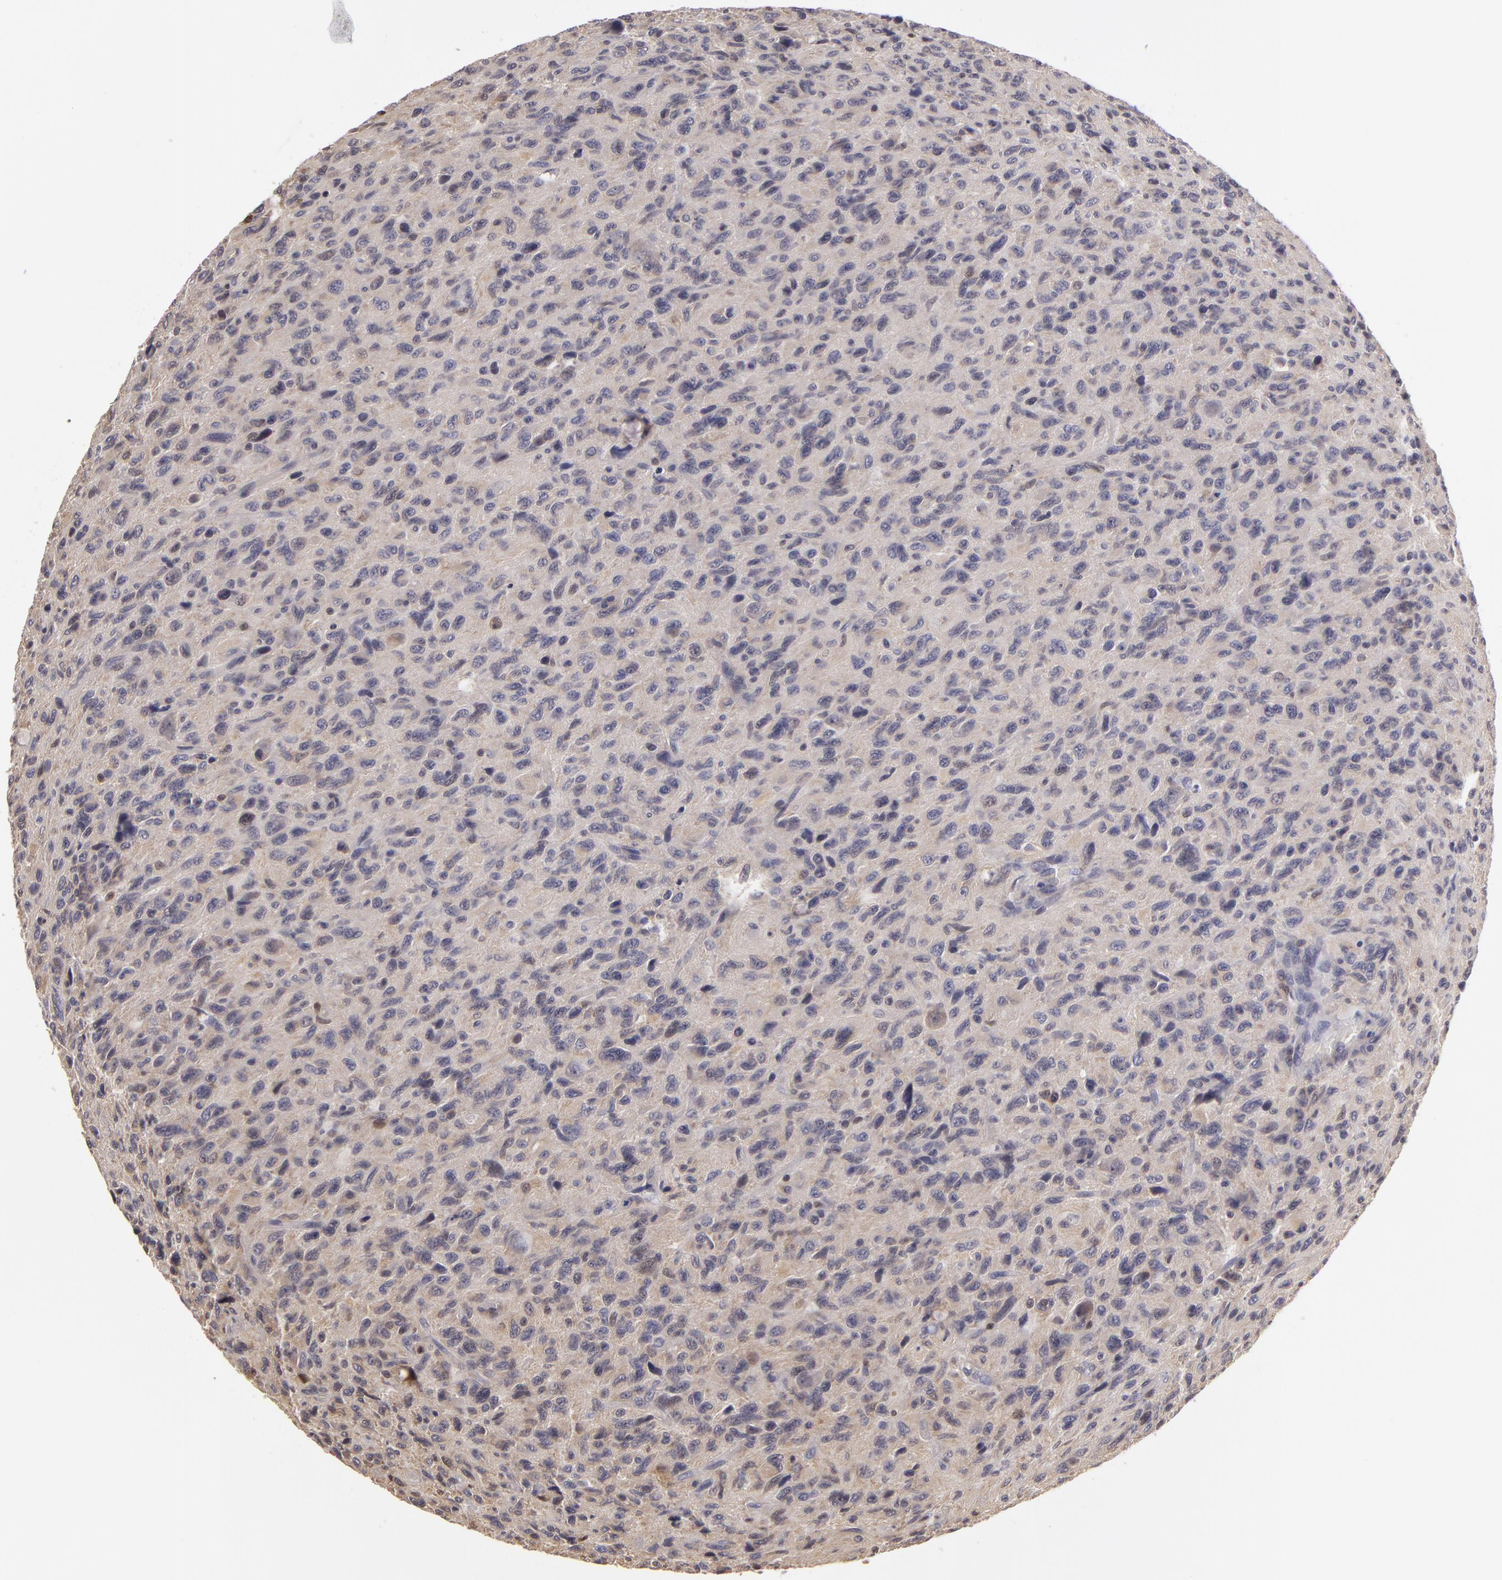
{"staining": {"intensity": "negative", "quantity": "none", "location": "none"}, "tissue": "glioma", "cell_type": "Tumor cells", "image_type": "cancer", "snomed": [{"axis": "morphology", "description": "Glioma, malignant, High grade"}, {"axis": "topography", "description": "Brain"}], "caption": "Immunohistochemistry (IHC) of glioma displays no staining in tumor cells.", "gene": "GNPDA1", "patient": {"sex": "female", "age": 60}}